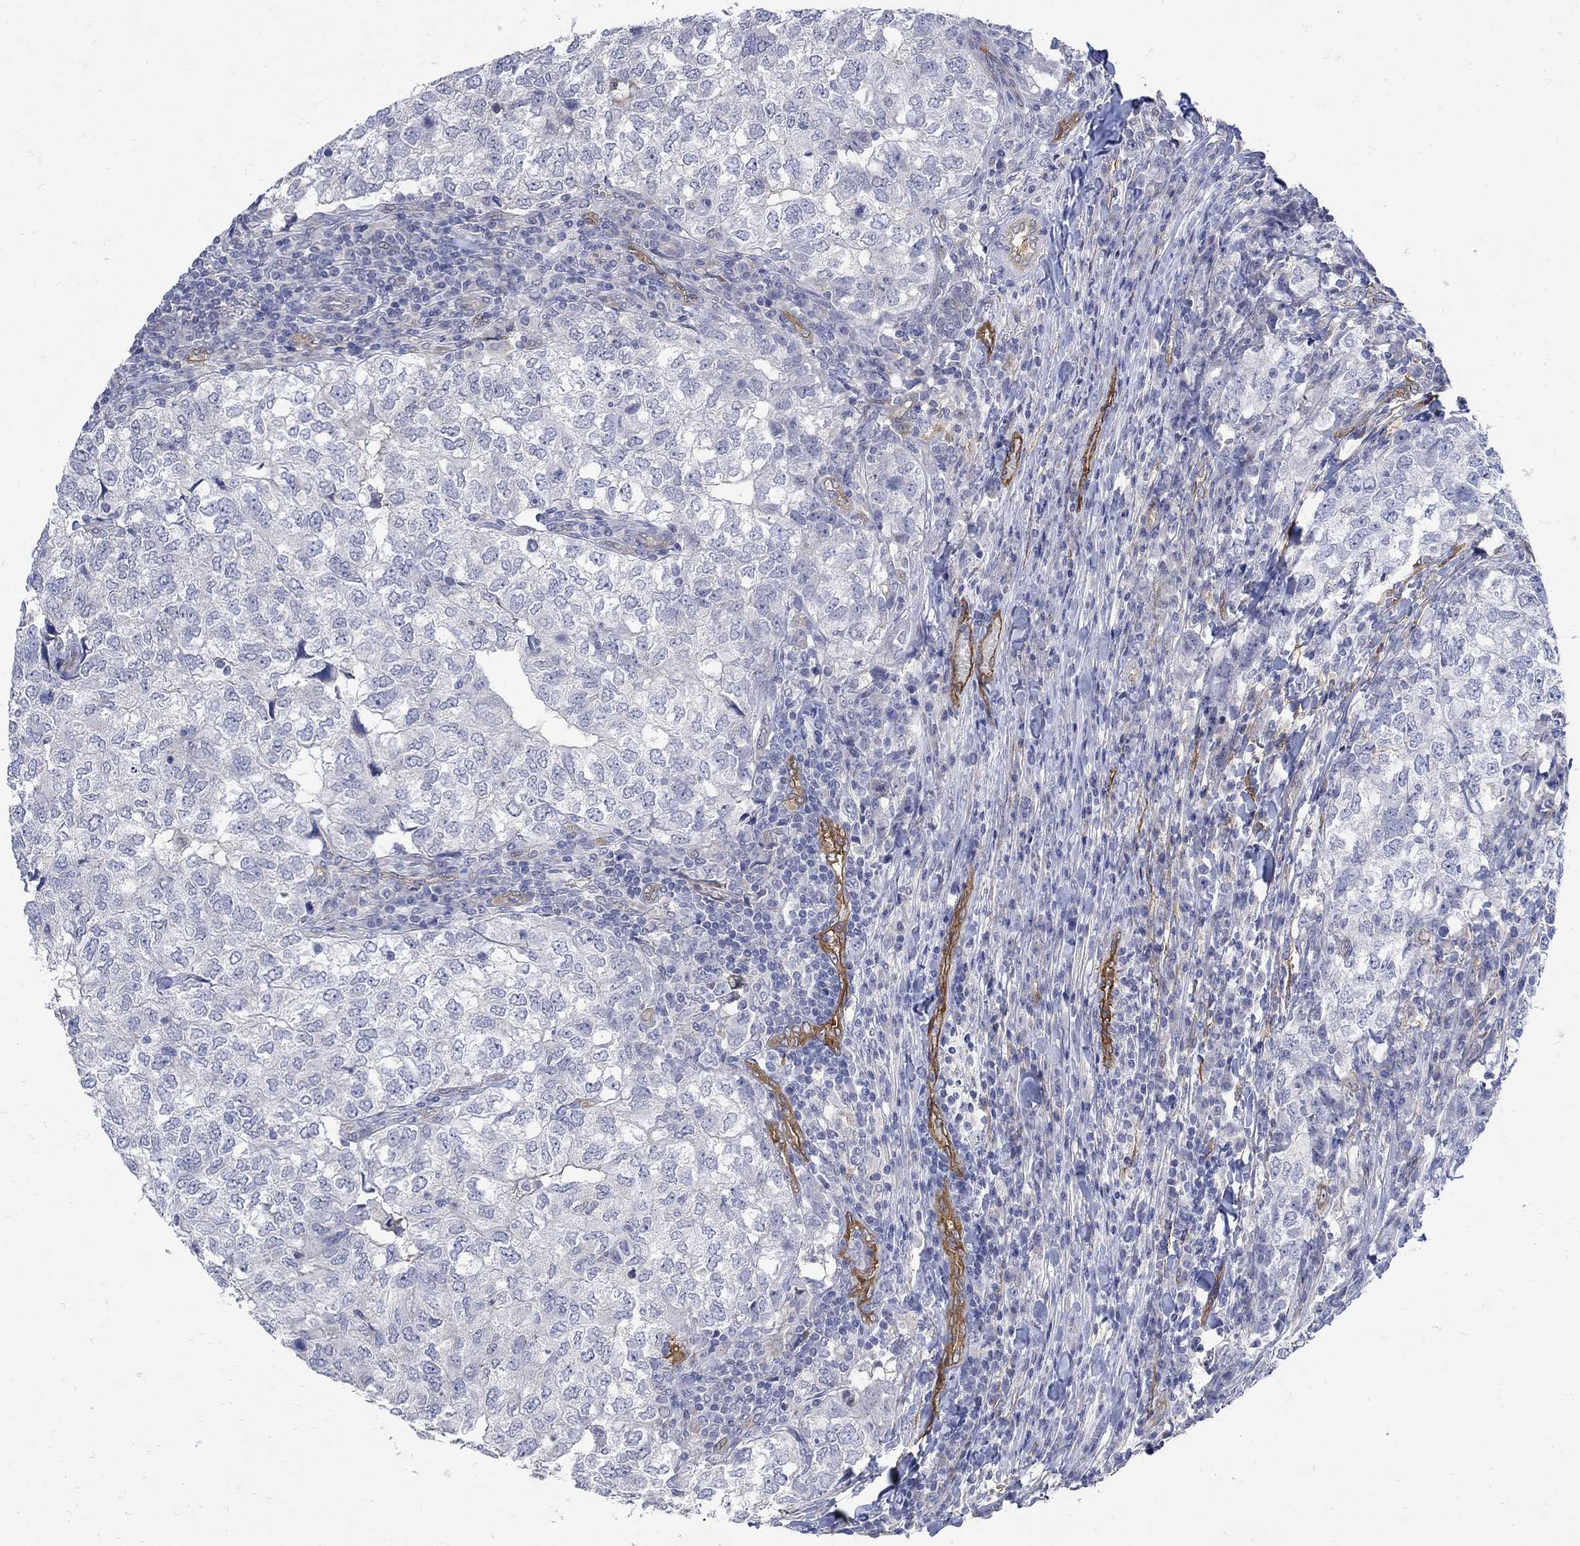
{"staining": {"intensity": "negative", "quantity": "none", "location": "none"}, "tissue": "breast cancer", "cell_type": "Tumor cells", "image_type": "cancer", "snomed": [{"axis": "morphology", "description": "Duct carcinoma"}, {"axis": "topography", "description": "Breast"}], "caption": "Breast cancer (invasive ductal carcinoma) stained for a protein using IHC exhibits no expression tumor cells.", "gene": "TGM2", "patient": {"sex": "female", "age": 30}}